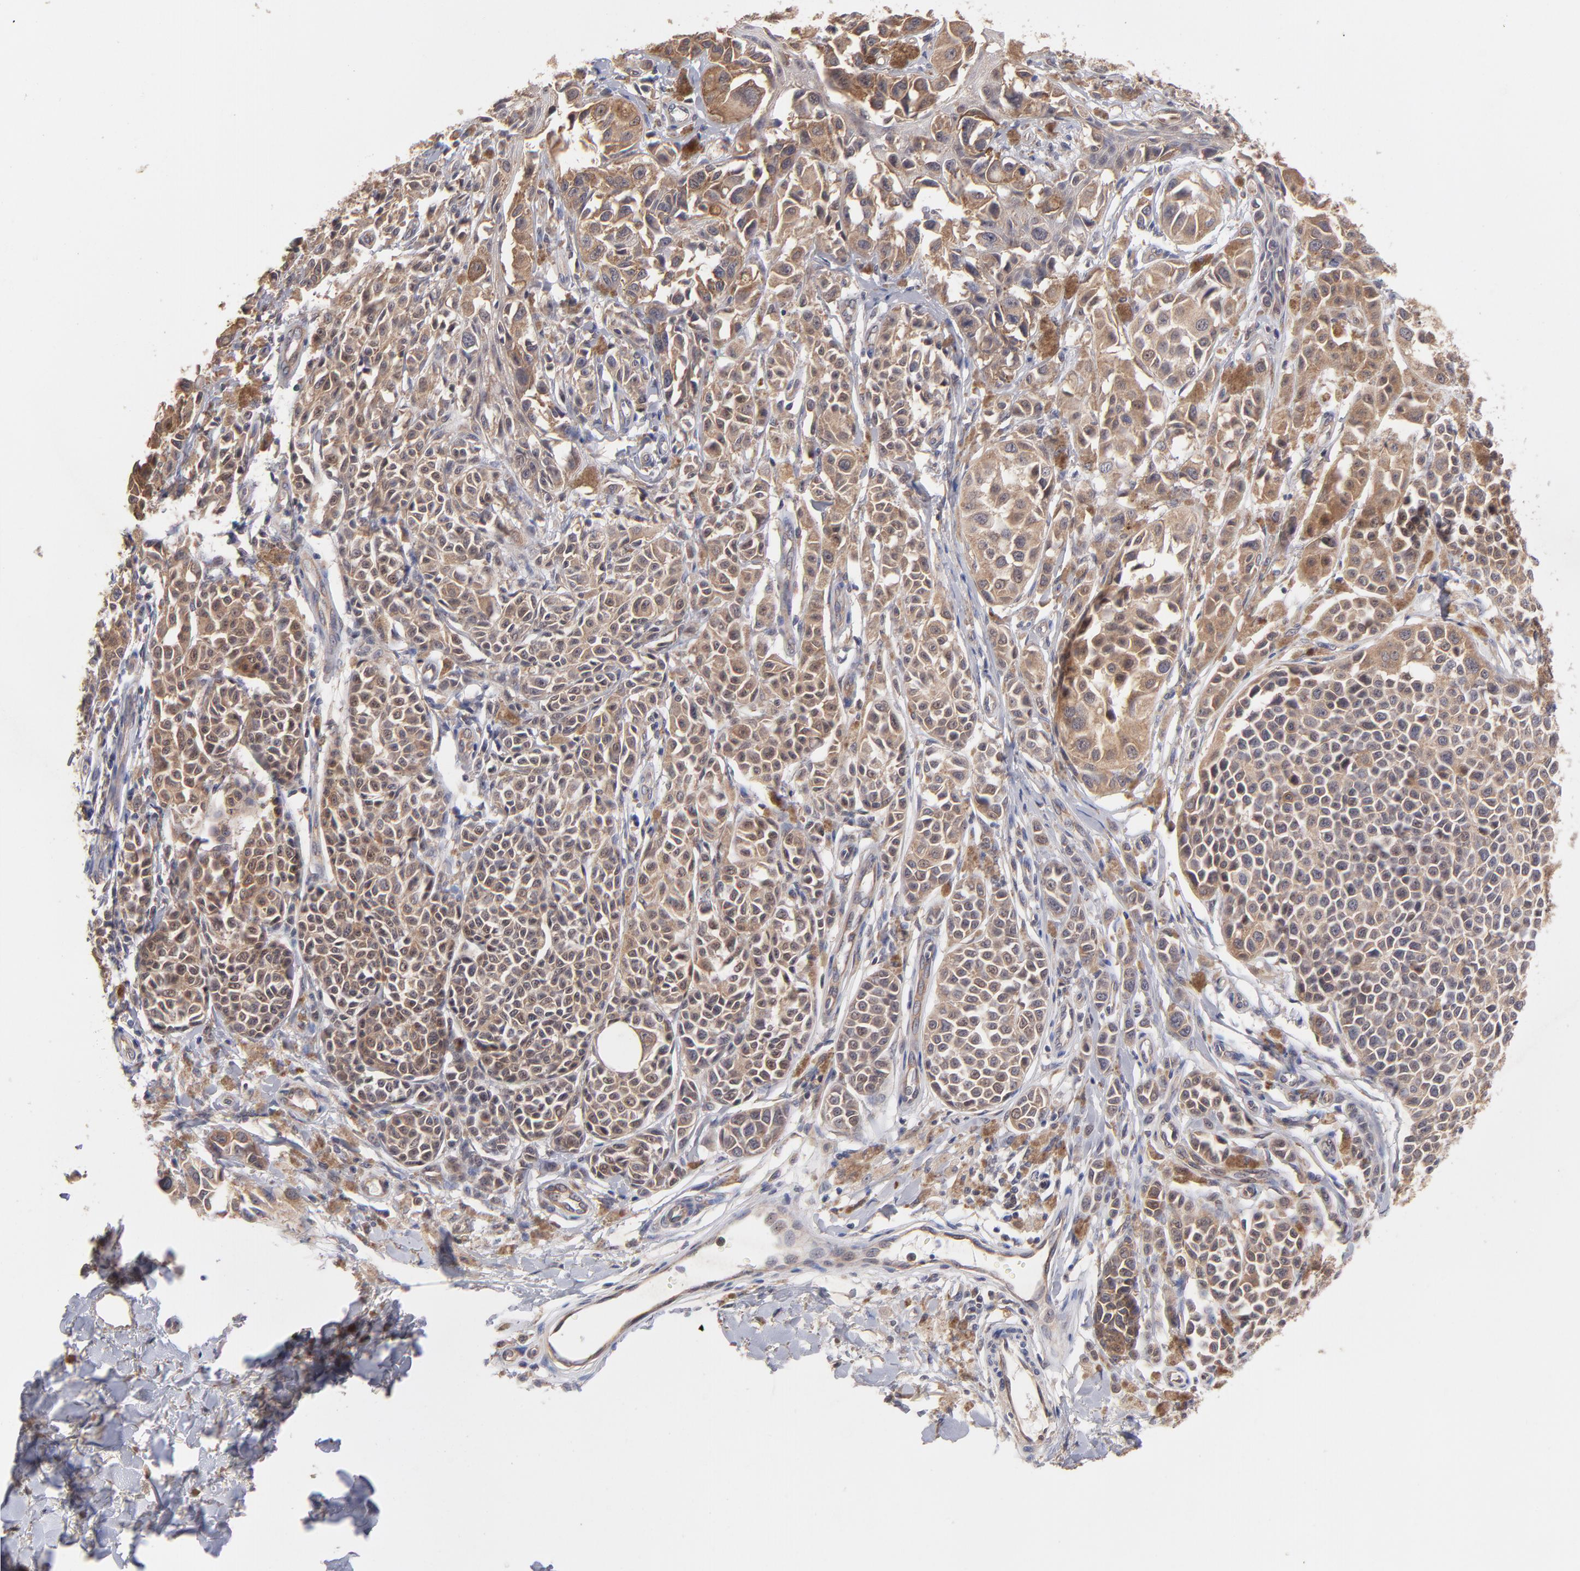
{"staining": {"intensity": "moderate", "quantity": ">75%", "location": "cytoplasmic/membranous"}, "tissue": "melanoma", "cell_type": "Tumor cells", "image_type": "cancer", "snomed": [{"axis": "morphology", "description": "Malignant melanoma, NOS"}, {"axis": "topography", "description": "Skin"}], "caption": "Approximately >75% of tumor cells in human malignant melanoma reveal moderate cytoplasmic/membranous protein expression as visualized by brown immunohistochemical staining.", "gene": "STAP2", "patient": {"sex": "female", "age": 38}}